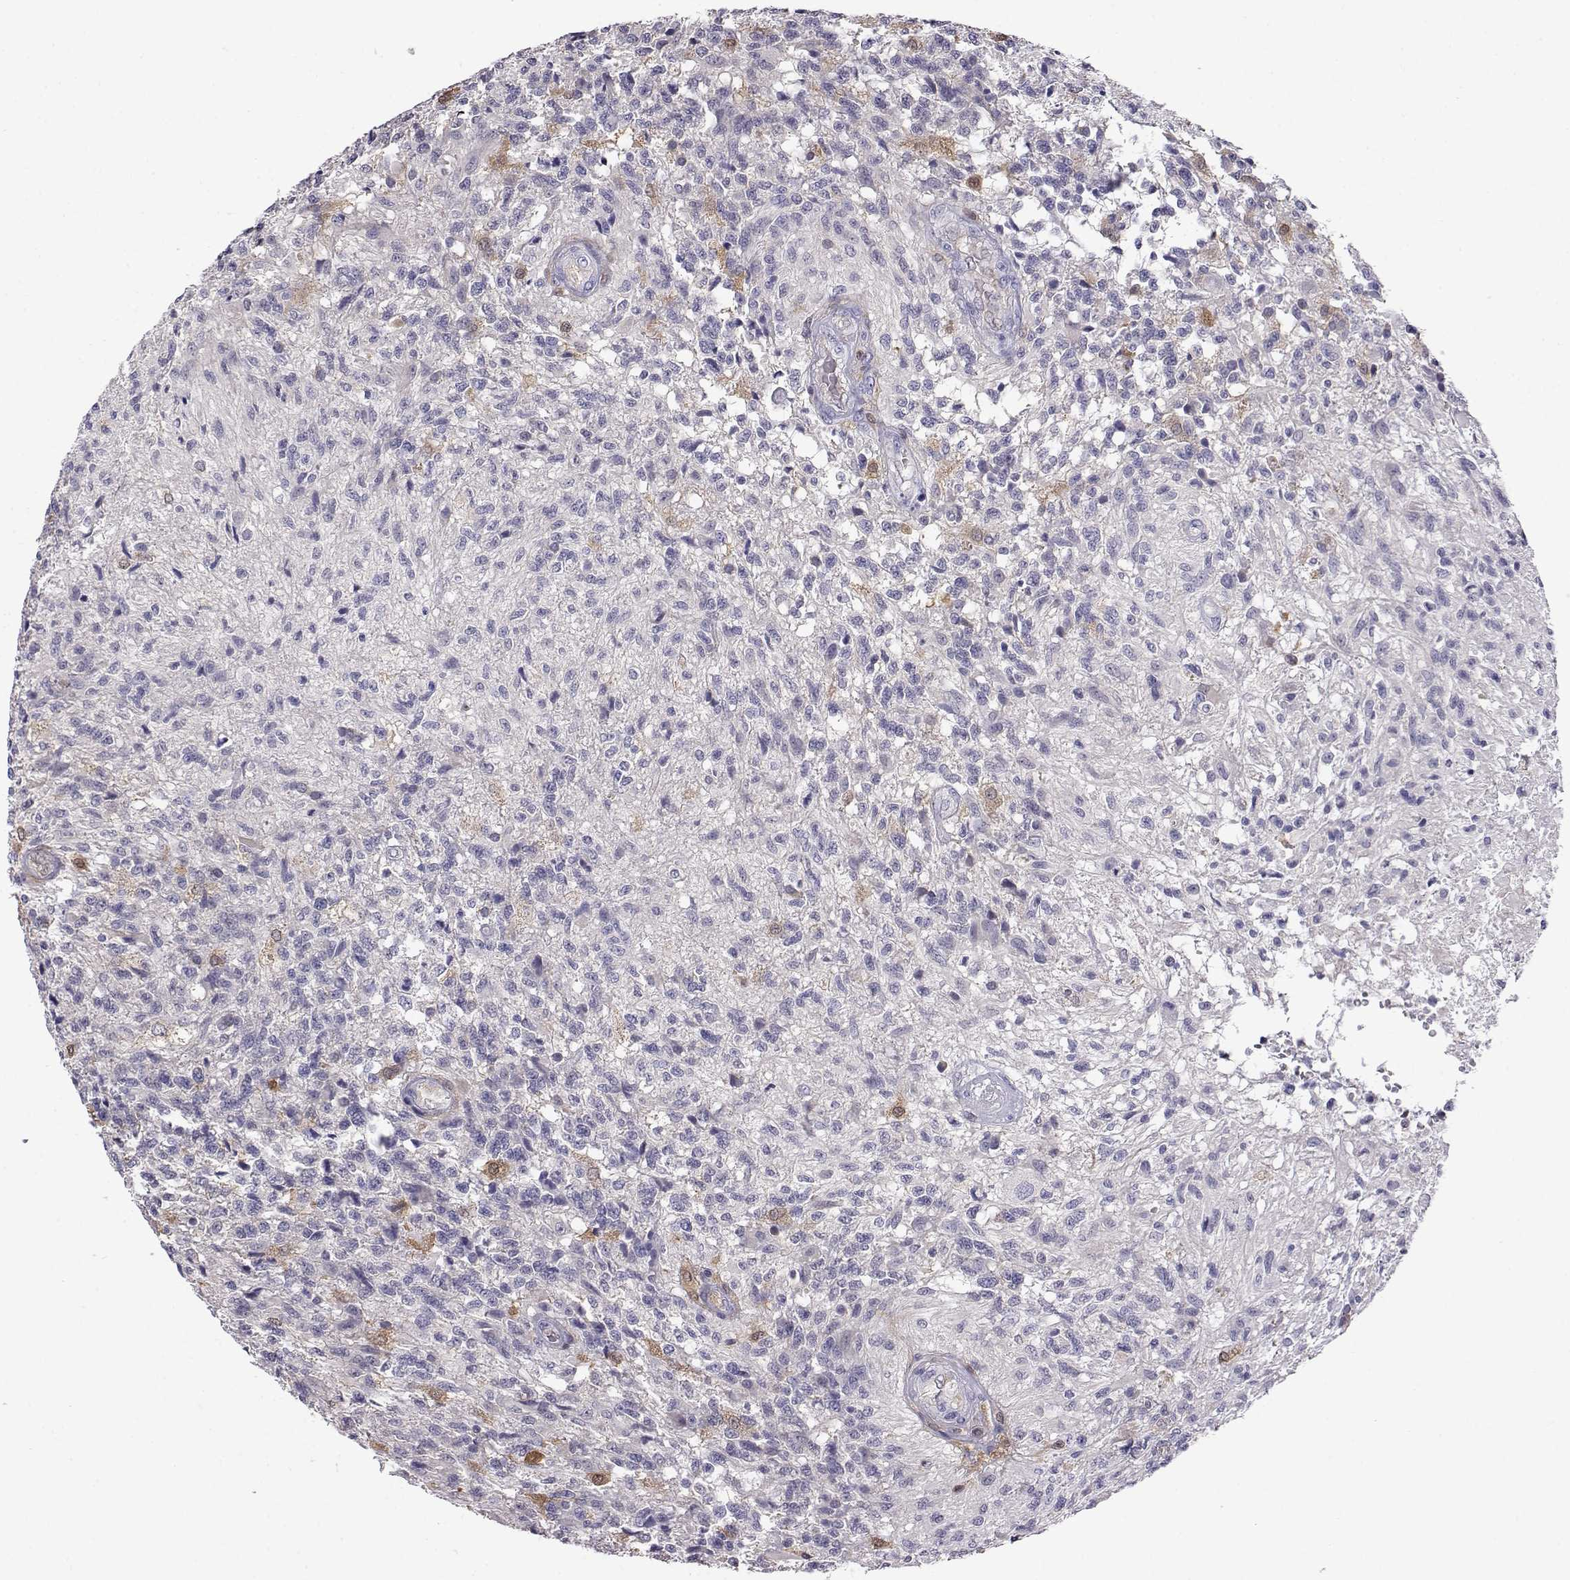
{"staining": {"intensity": "weak", "quantity": "<25%", "location": "cytoplasmic/membranous"}, "tissue": "glioma", "cell_type": "Tumor cells", "image_type": "cancer", "snomed": [{"axis": "morphology", "description": "Glioma, malignant, High grade"}, {"axis": "topography", "description": "Brain"}], "caption": "Micrograph shows no significant protein positivity in tumor cells of high-grade glioma (malignant).", "gene": "AKR1B1", "patient": {"sex": "male", "age": 56}}